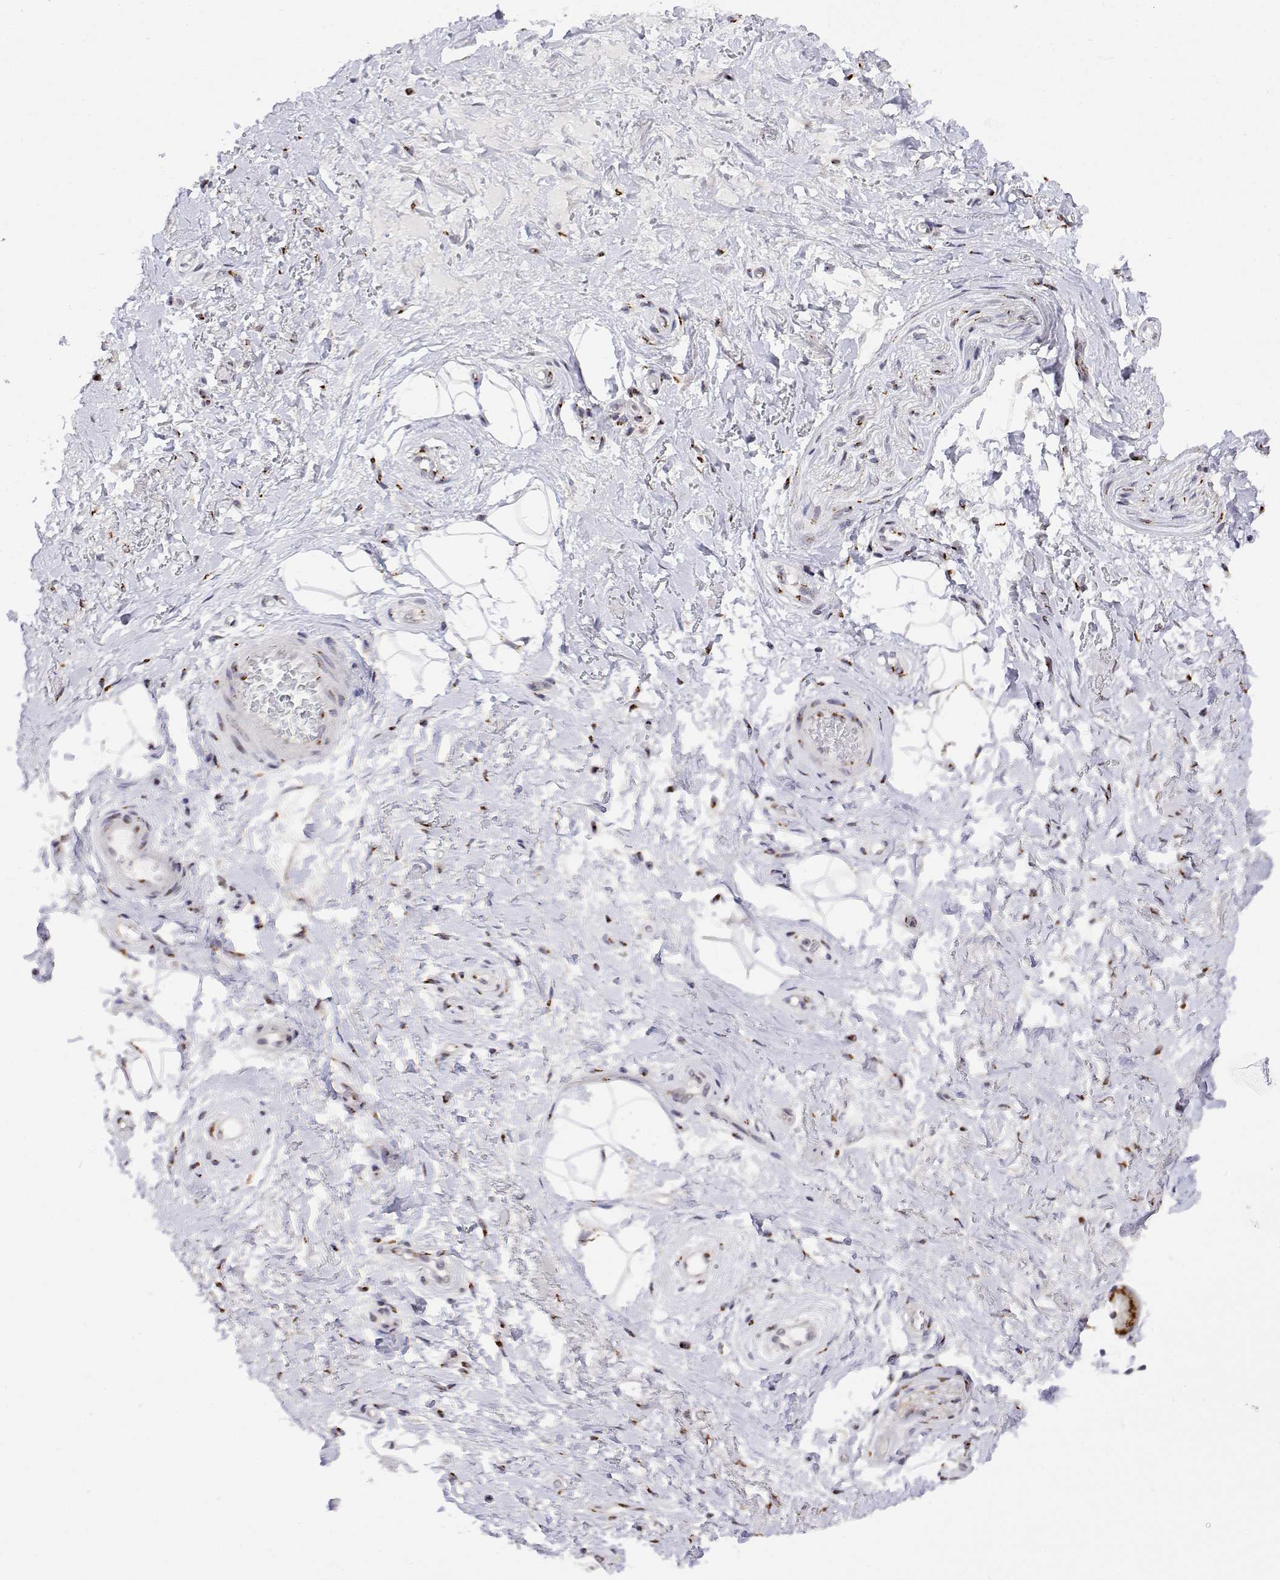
{"staining": {"intensity": "moderate", "quantity": "<25%", "location": "cytoplasmic/membranous"}, "tissue": "adipose tissue", "cell_type": "Adipocytes", "image_type": "normal", "snomed": [{"axis": "morphology", "description": "Normal tissue, NOS"}, {"axis": "topography", "description": "Anal"}, {"axis": "topography", "description": "Peripheral nerve tissue"}], "caption": "Unremarkable adipose tissue reveals moderate cytoplasmic/membranous positivity in approximately <25% of adipocytes (DAB IHC with brightfield microscopy, high magnification)..", "gene": "YIPF3", "patient": {"sex": "male", "age": 53}}